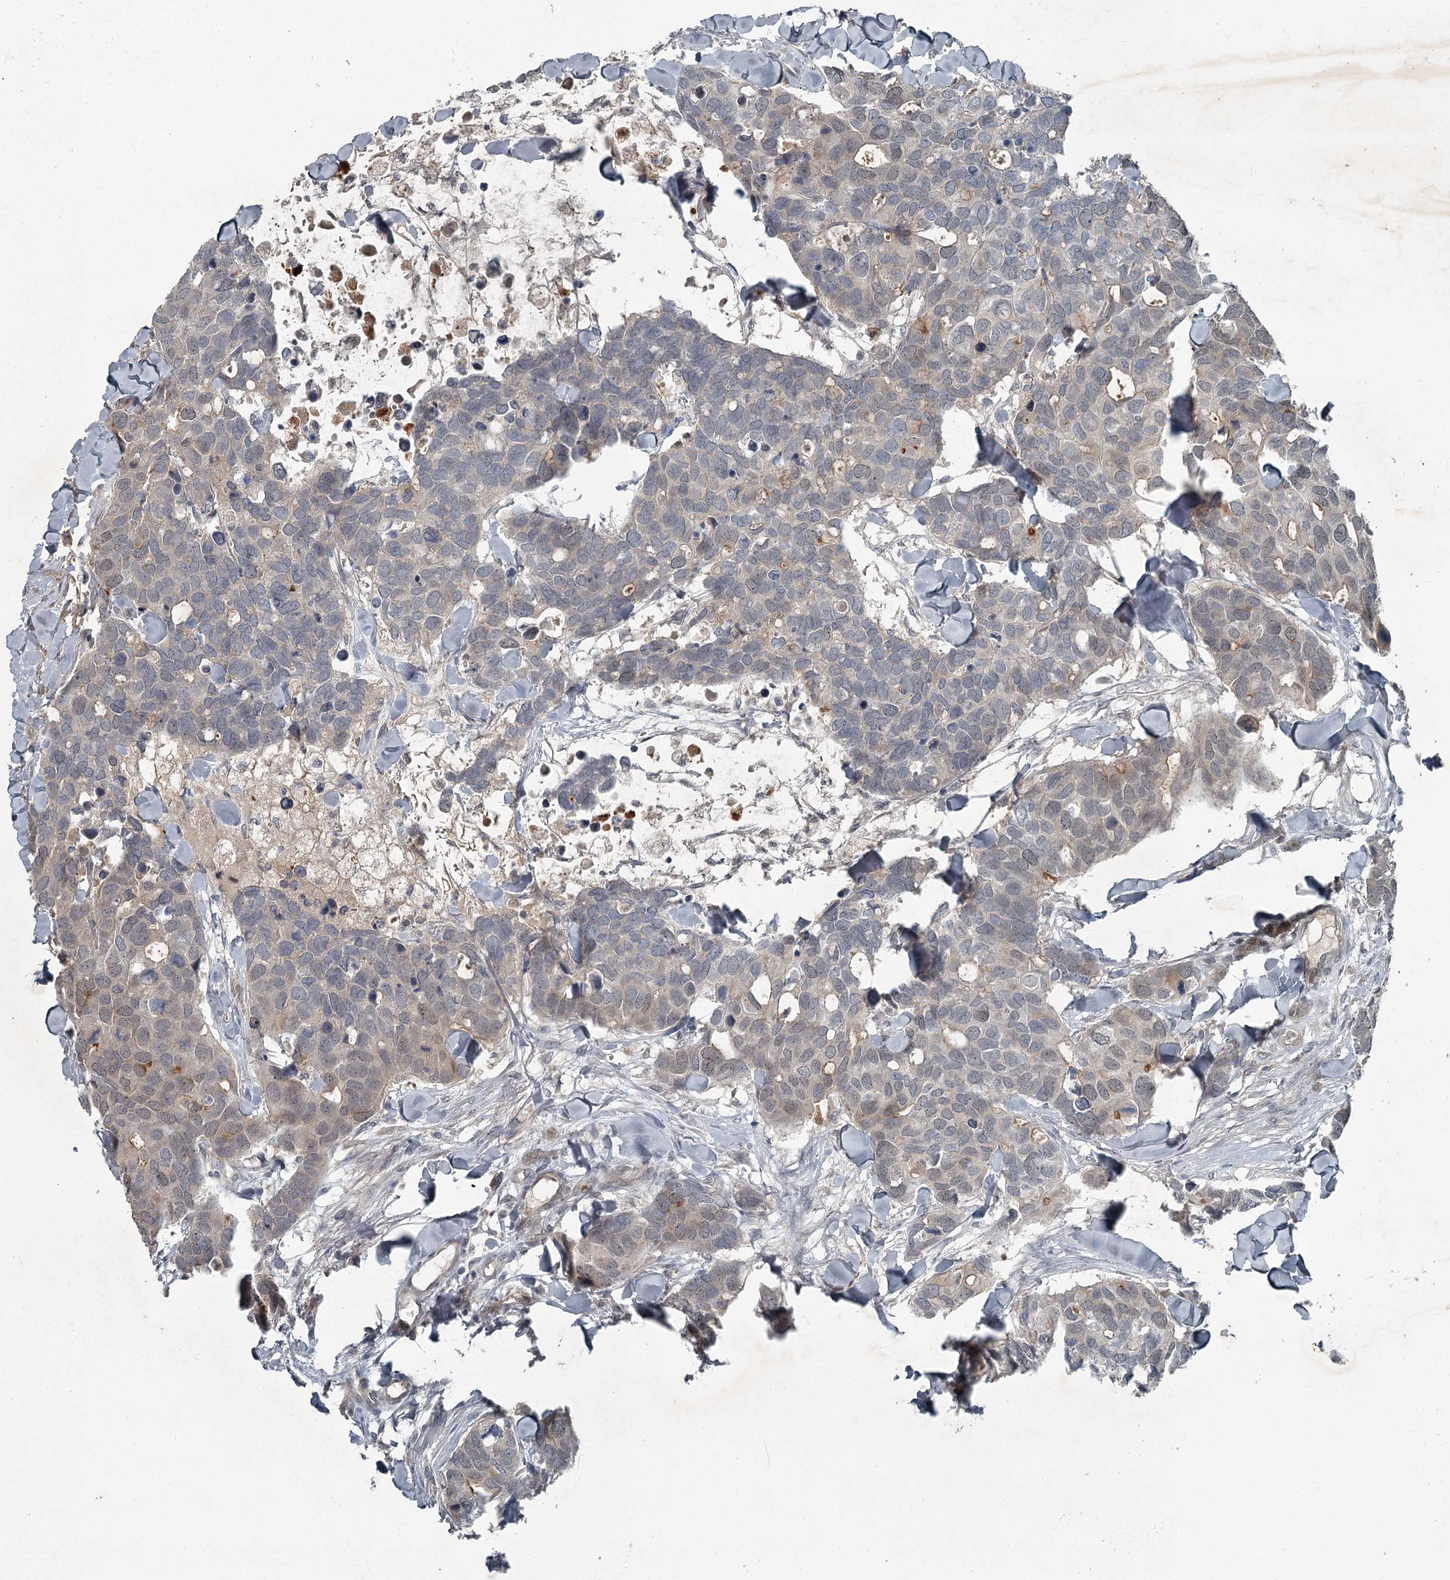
{"staining": {"intensity": "moderate", "quantity": "<25%", "location": "cytoplasmic/membranous"}, "tissue": "breast cancer", "cell_type": "Tumor cells", "image_type": "cancer", "snomed": [{"axis": "morphology", "description": "Duct carcinoma"}, {"axis": "topography", "description": "Breast"}], "caption": "The micrograph displays staining of infiltrating ductal carcinoma (breast), revealing moderate cytoplasmic/membranous protein staining (brown color) within tumor cells.", "gene": "SLC39A8", "patient": {"sex": "female", "age": 83}}